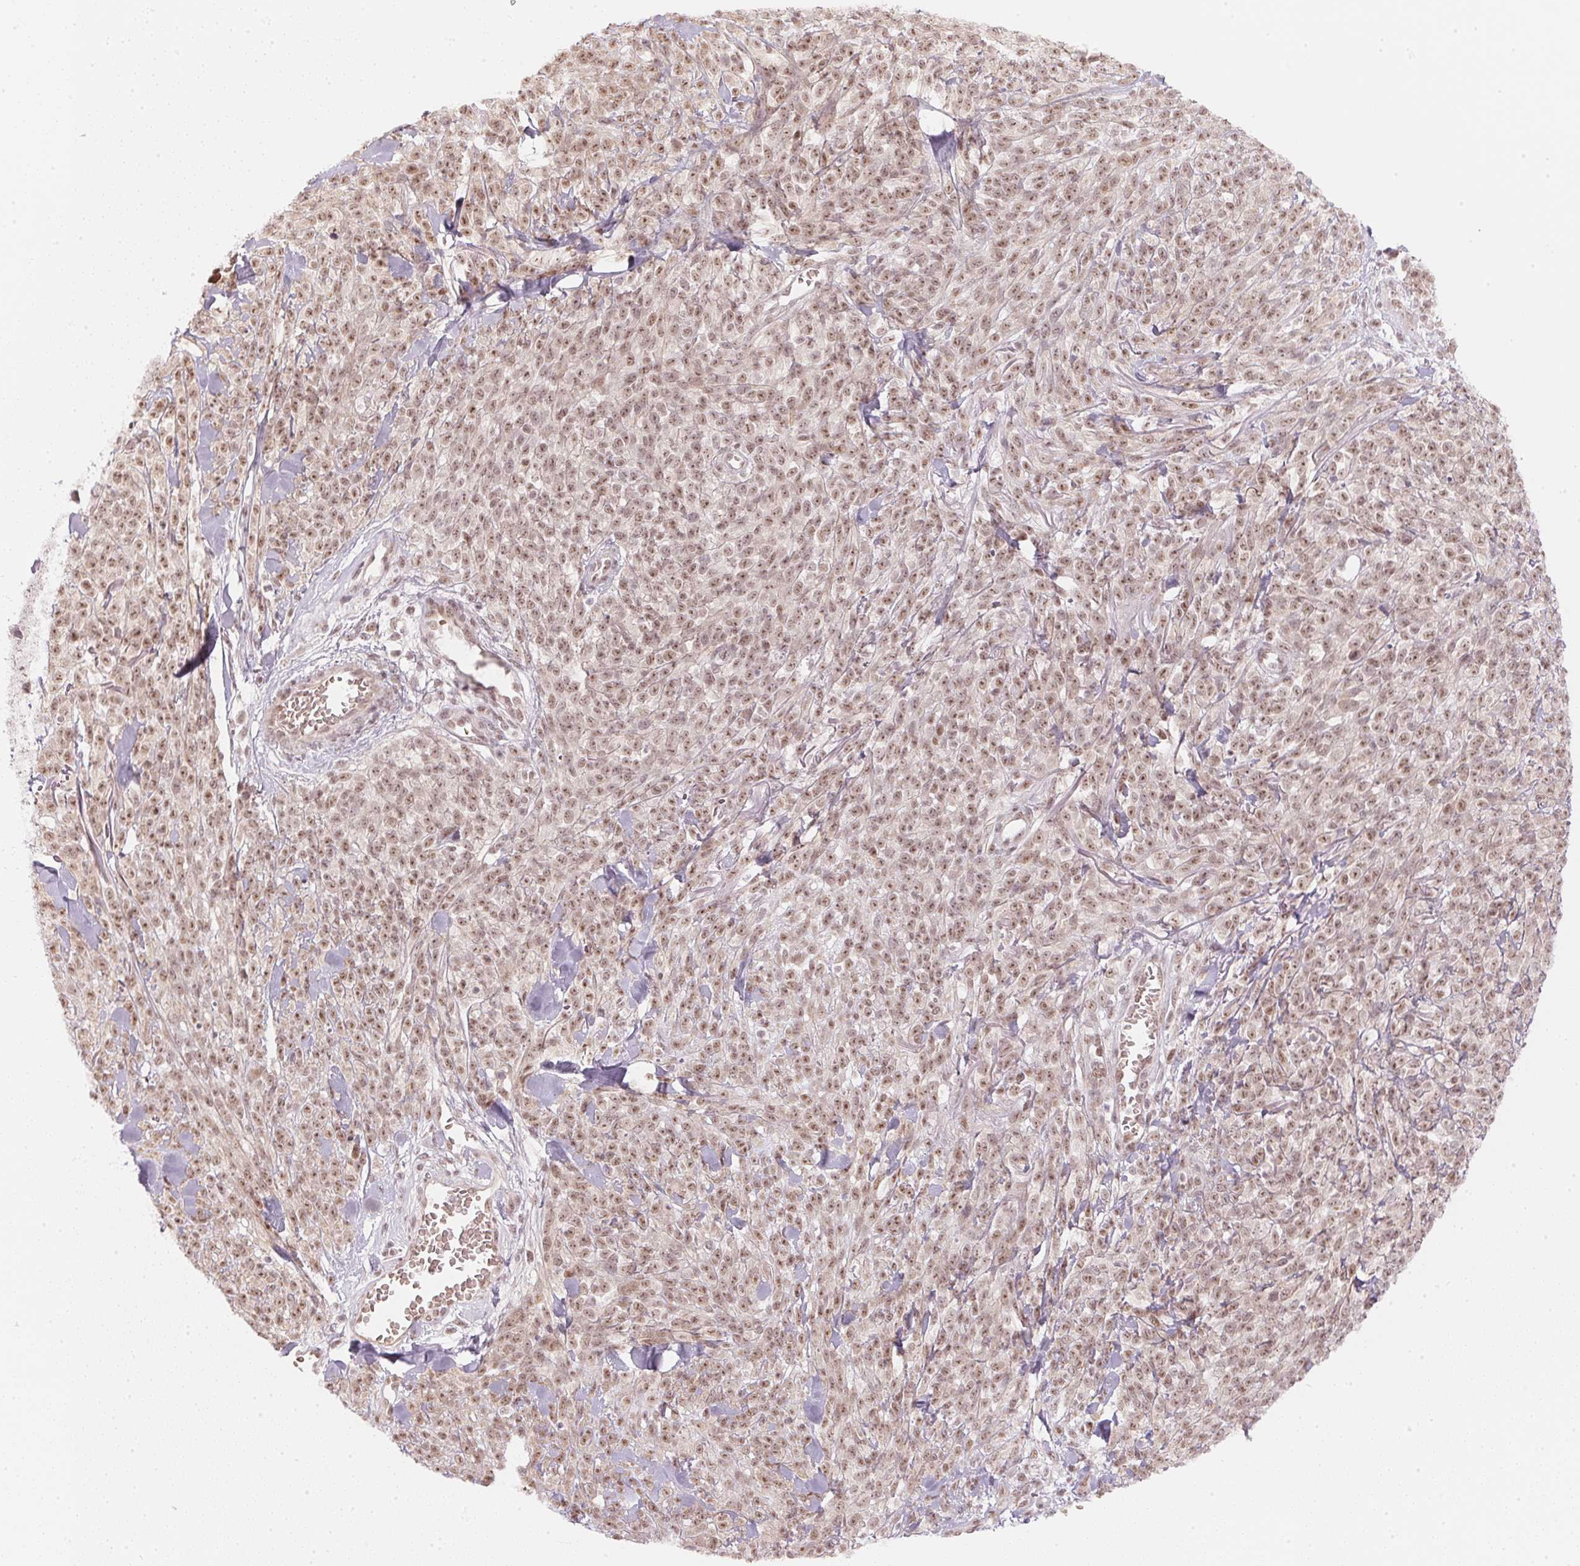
{"staining": {"intensity": "moderate", "quantity": ">75%", "location": "nuclear"}, "tissue": "melanoma", "cell_type": "Tumor cells", "image_type": "cancer", "snomed": [{"axis": "morphology", "description": "Malignant melanoma, NOS"}, {"axis": "topography", "description": "Skin"}, {"axis": "topography", "description": "Skin of trunk"}], "caption": "This micrograph exhibits immunohistochemistry (IHC) staining of human melanoma, with medium moderate nuclear expression in approximately >75% of tumor cells.", "gene": "KAT6A", "patient": {"sex": "male", "age": 74}}